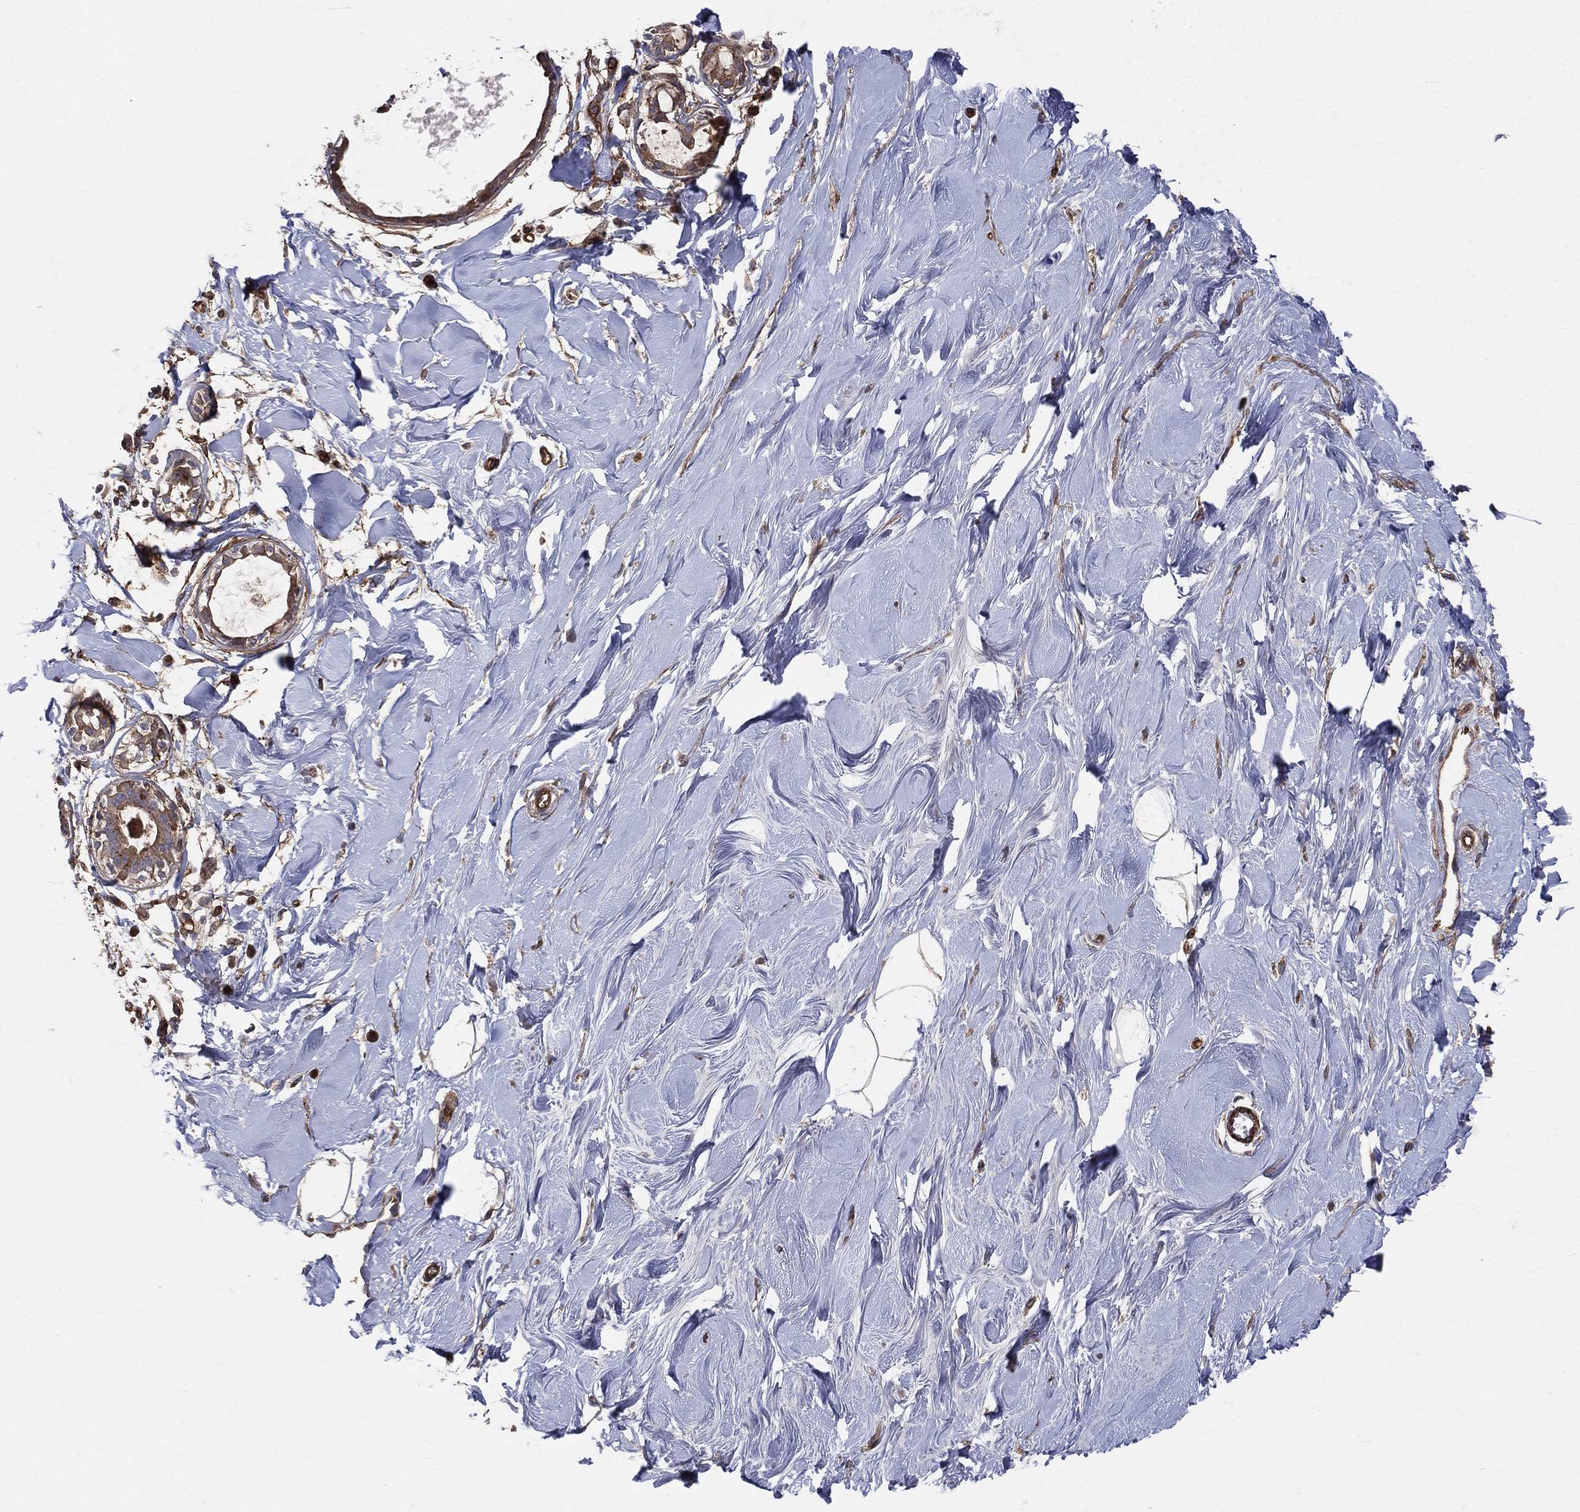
{"staining": {"intensity": "negative", "quantity": "none", "location": "none"}, "tissue": "soft tissue", "cell_type": "Fibroblasts", "image_type": "normal", "snomed": [{"axis": "morphology", "description": "Normal tissue, NOS"}, {"axis": "topography", "description": "Breast"}], "caption": "Micrograph shows no protein expression in fibroblasts of benign soft tissue. (DAB immunohistochemistry (IHC) visualized using brightfield microscopy, high magnification).", "gene": "ENTPD1", "patient": {"sex": "female", "age": 49}}